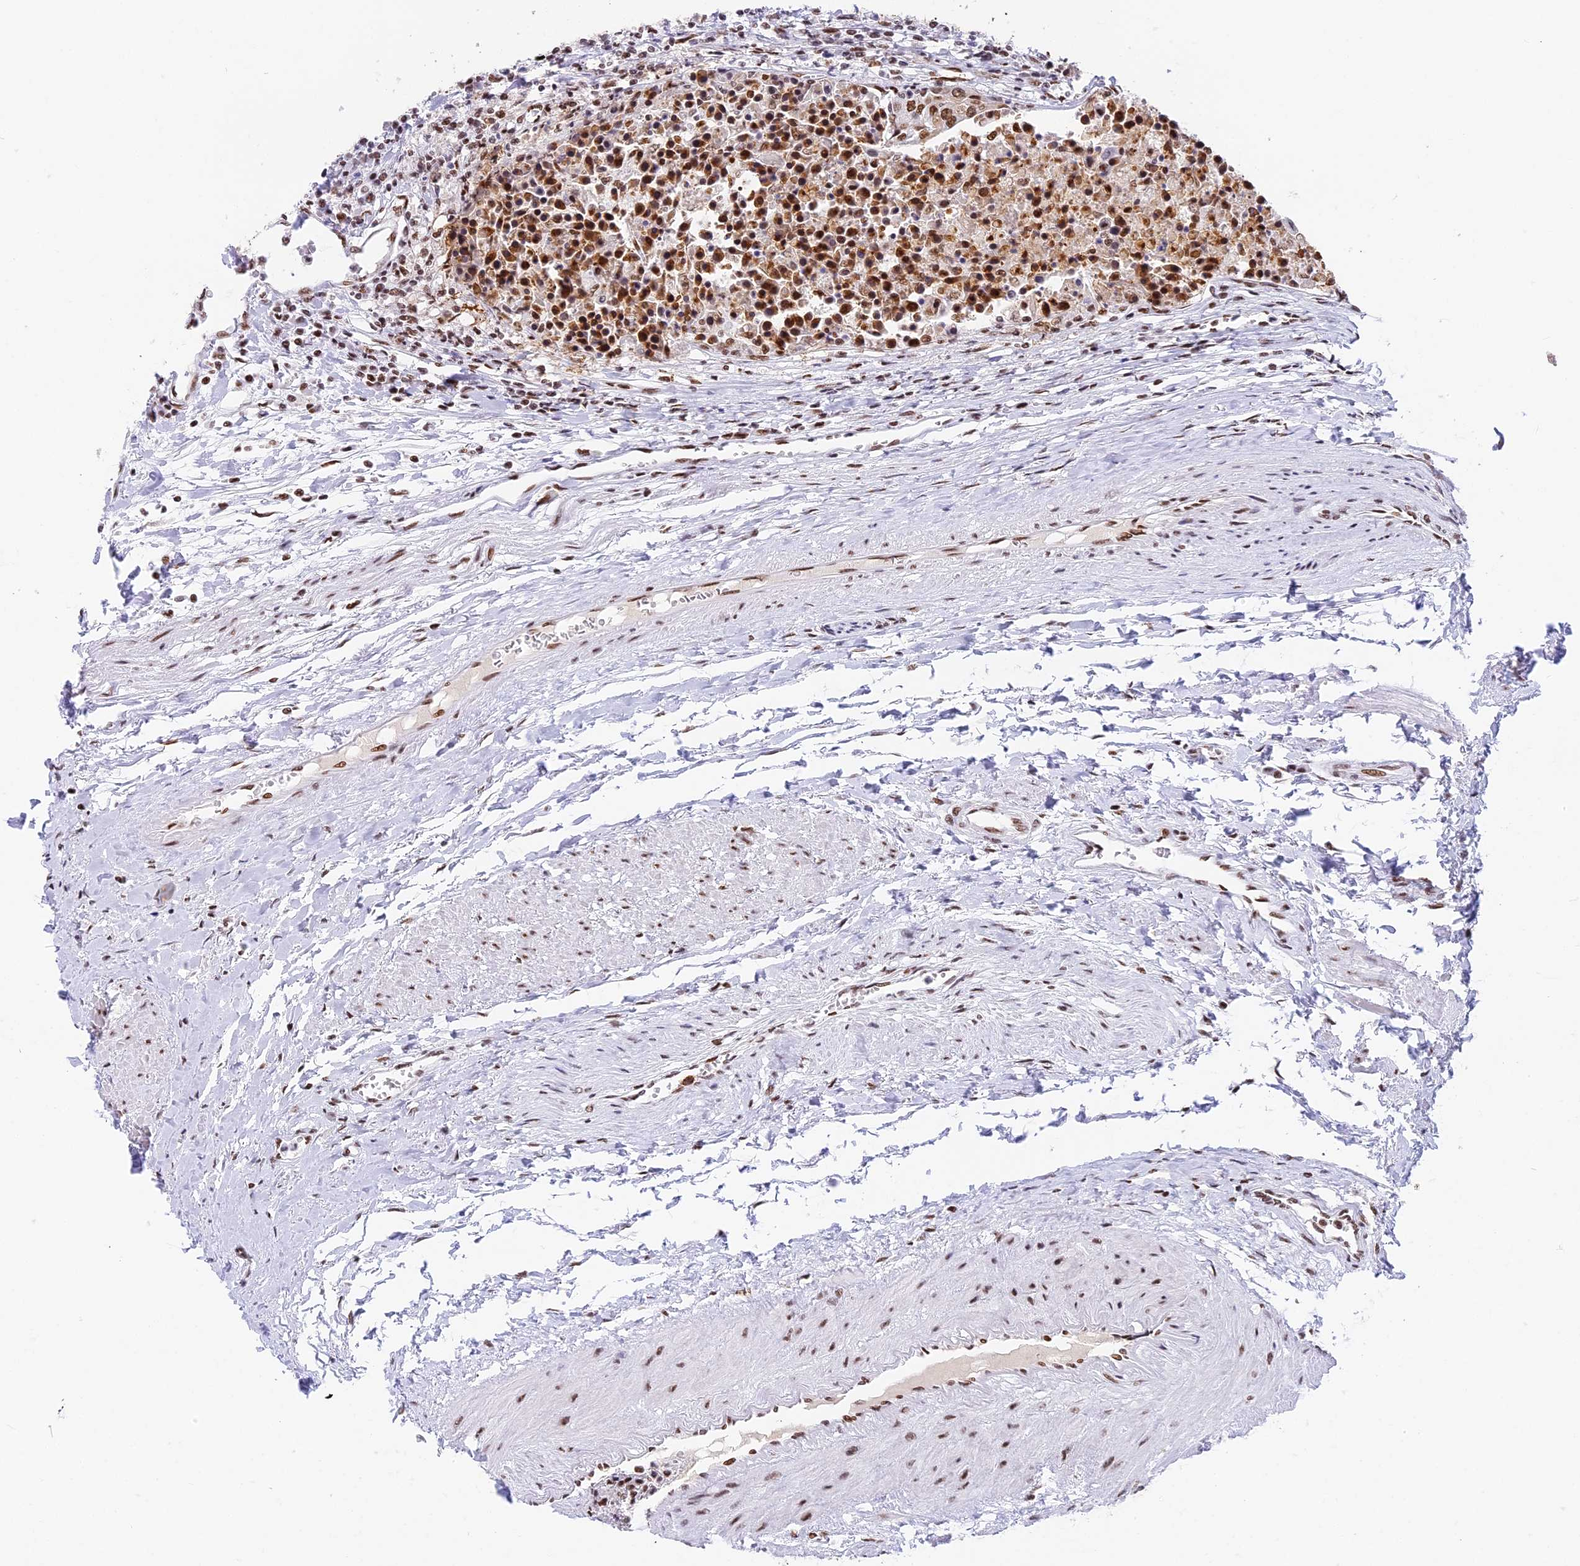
{"staining": {"intensity": "strong", "quantity": ">75%", "location": "nuclear"}, "tissue": "urothelial cancer", "cell_type": "Tumor cells", "image_type": "cancer", "snomed": [{"axis": "morphology", "description": "Urothelial carcinoma, High grade"}, {"axis": "topography", "description": "Urinary bladder"}], "caption": "Immunohistochemical staining of urothelial carcinoma (high-grade) exhibits strong nuclear protein expression in approximately >75% of tumor cells.", "gene": "SBNO1", "patient": {"sex": "female", "age": 85}}